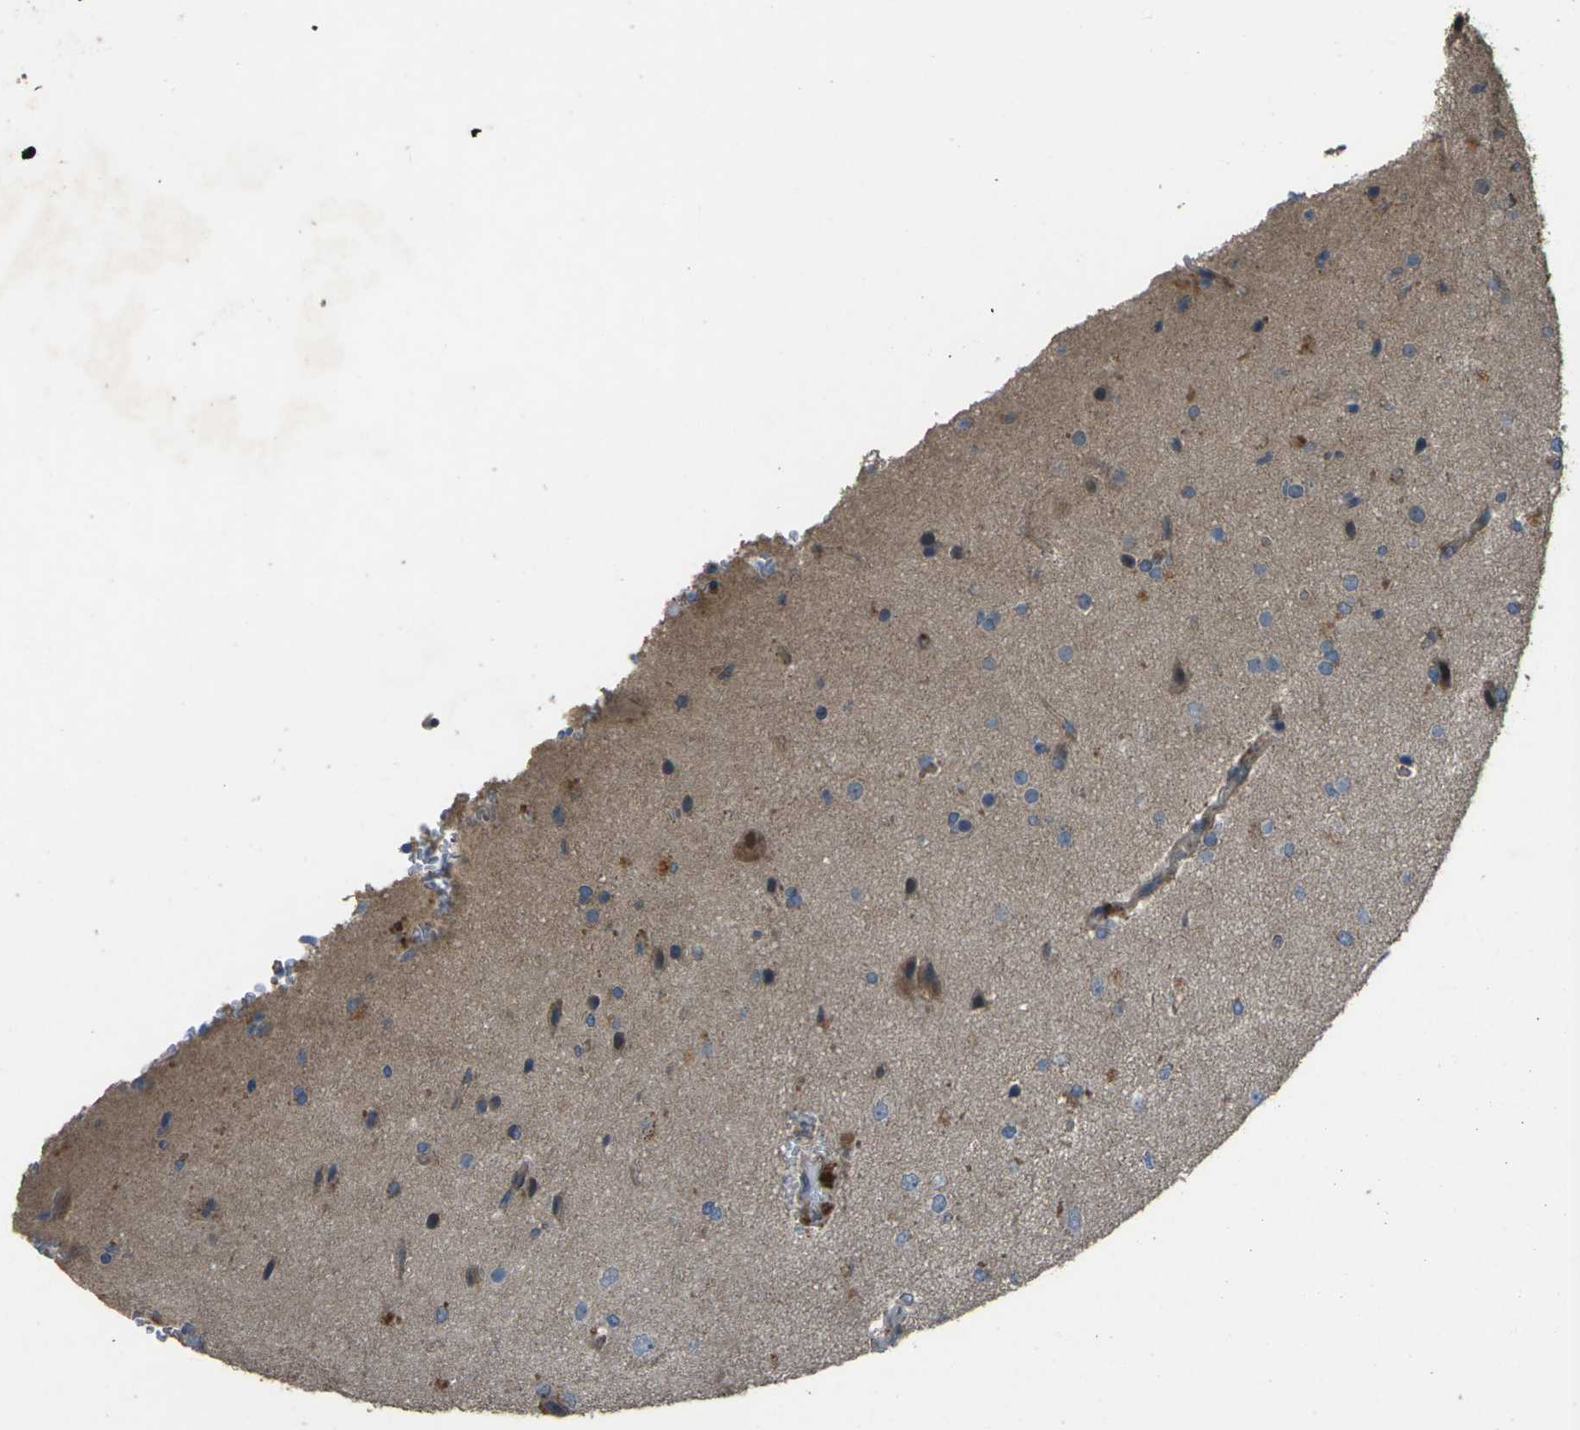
{"staining": {"intensity": "weak", "quantity": ">75%", "location": "cytoplasmic/membranous"}, "tissue": "glioma", "cell_type": "Tumor cells", "image_type": "cancer", "snomed": [{"axis": "morphology", "description": "Glioma, malignant, High grade"}, {"axis": "topography", "description": "Brain"}], "caption": "A photomicrograph of malignant glioma (high-grade) stained for a protein displays weak cytoplasmic/membranous brown staining in tumor cells. Immunohistochemistry (ihc) stains the protein in brown and the nuclei are stained blue.", "gene": "EDNRA", "patient": {"sex": "male", "age": 71}}